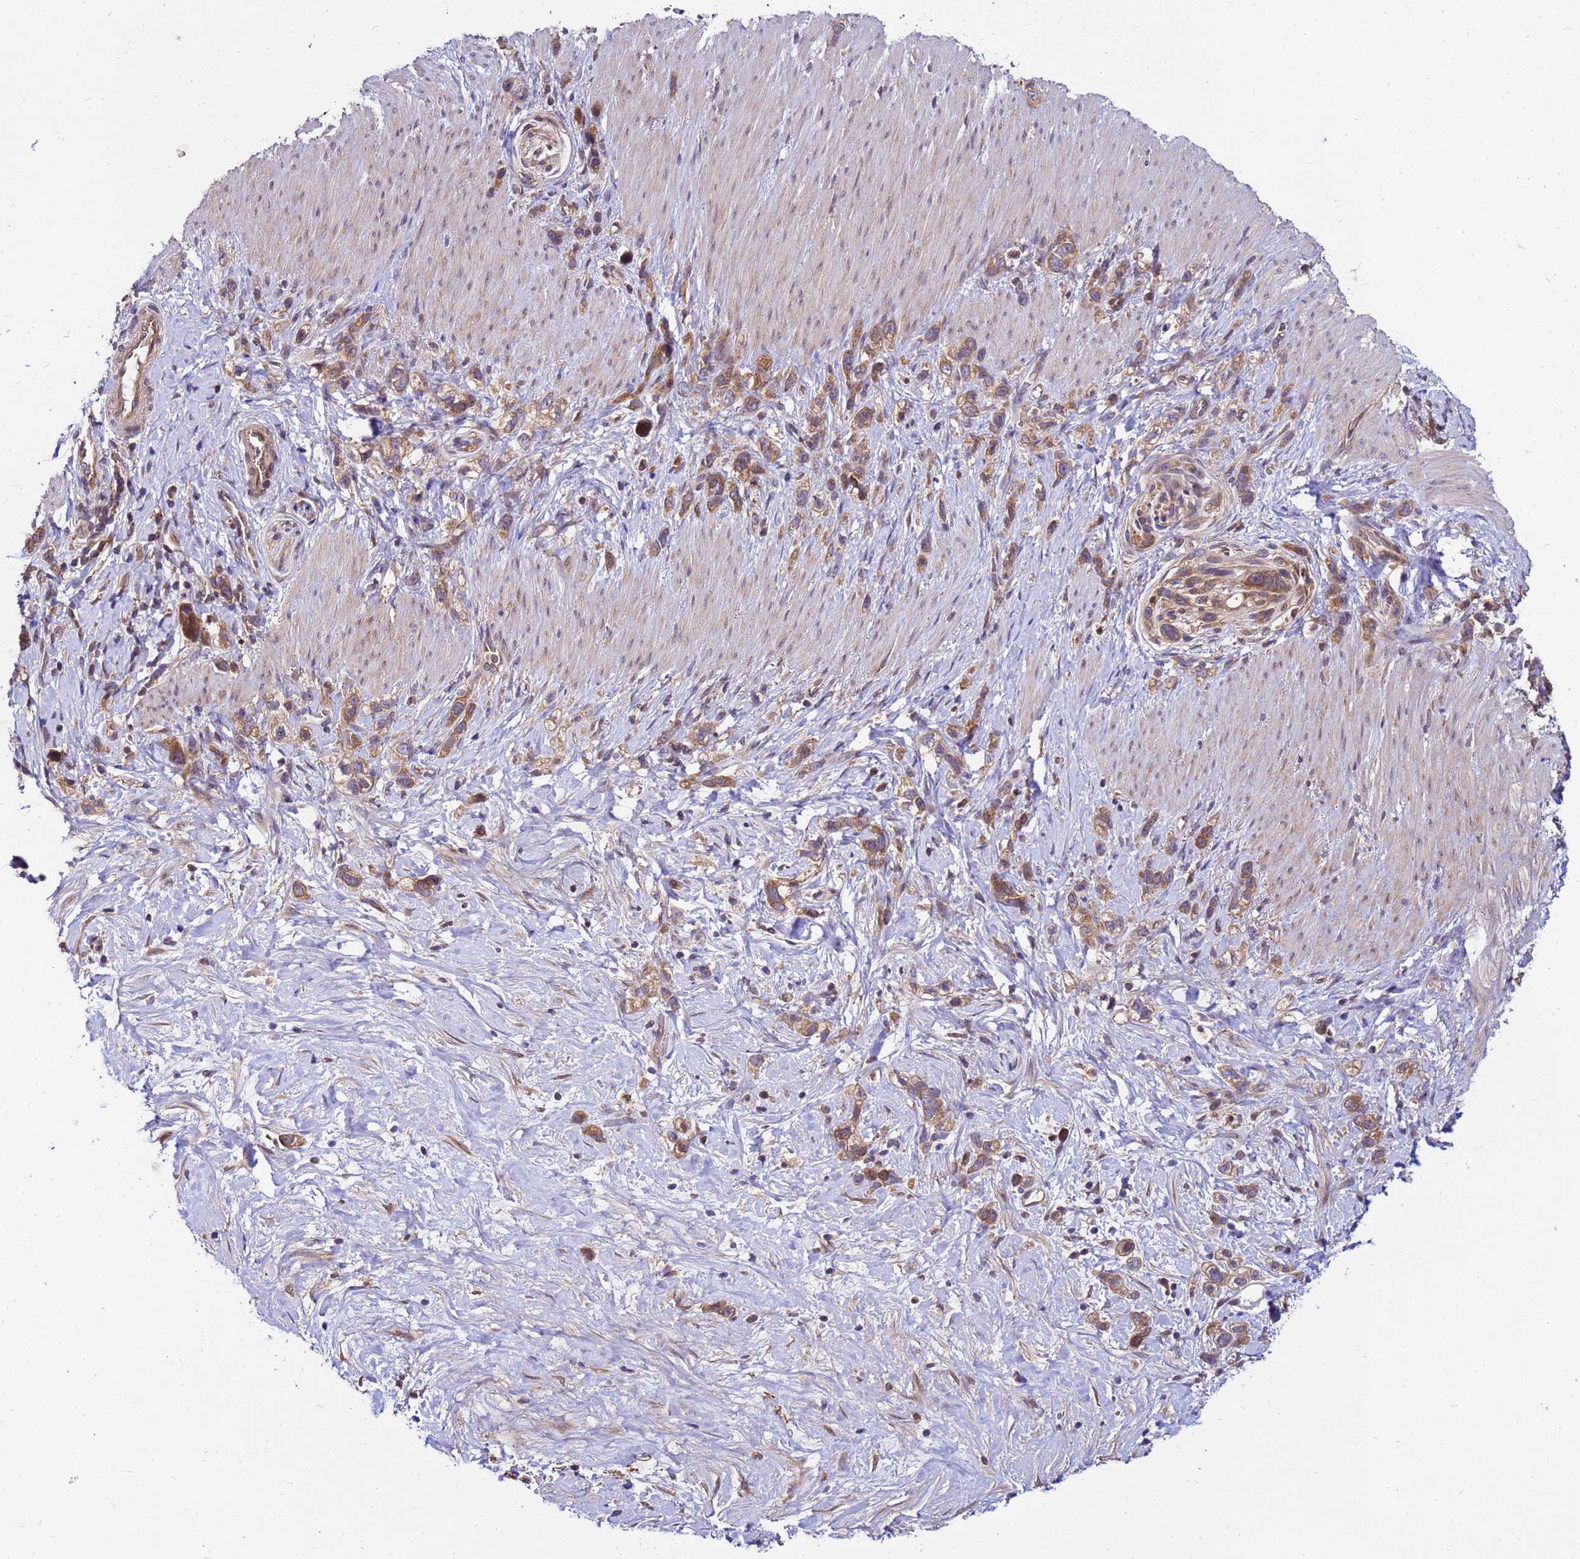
{"staining": {"intensity": "moderate", "quantity": ">75%", "location": "cytoplasmic/membranous"}, "tissue": "stomach cancer", "cell_type": "Tumor cells", "image_type": "cancer", "snomed": [{"axis": "morphology", "description": "Adenocarcinoma, NOS"}, {"axis": "topography", "description": "Stomach"}], "caption": "Brown immunohistochemical staining in human adenocarcinoma (stomach) demonstrates moderate cytoplasmic/membranous staining in approximately >75% of tumor cells.", "gene": "GET3", "patient": {"sex": "female", "age": 65}}